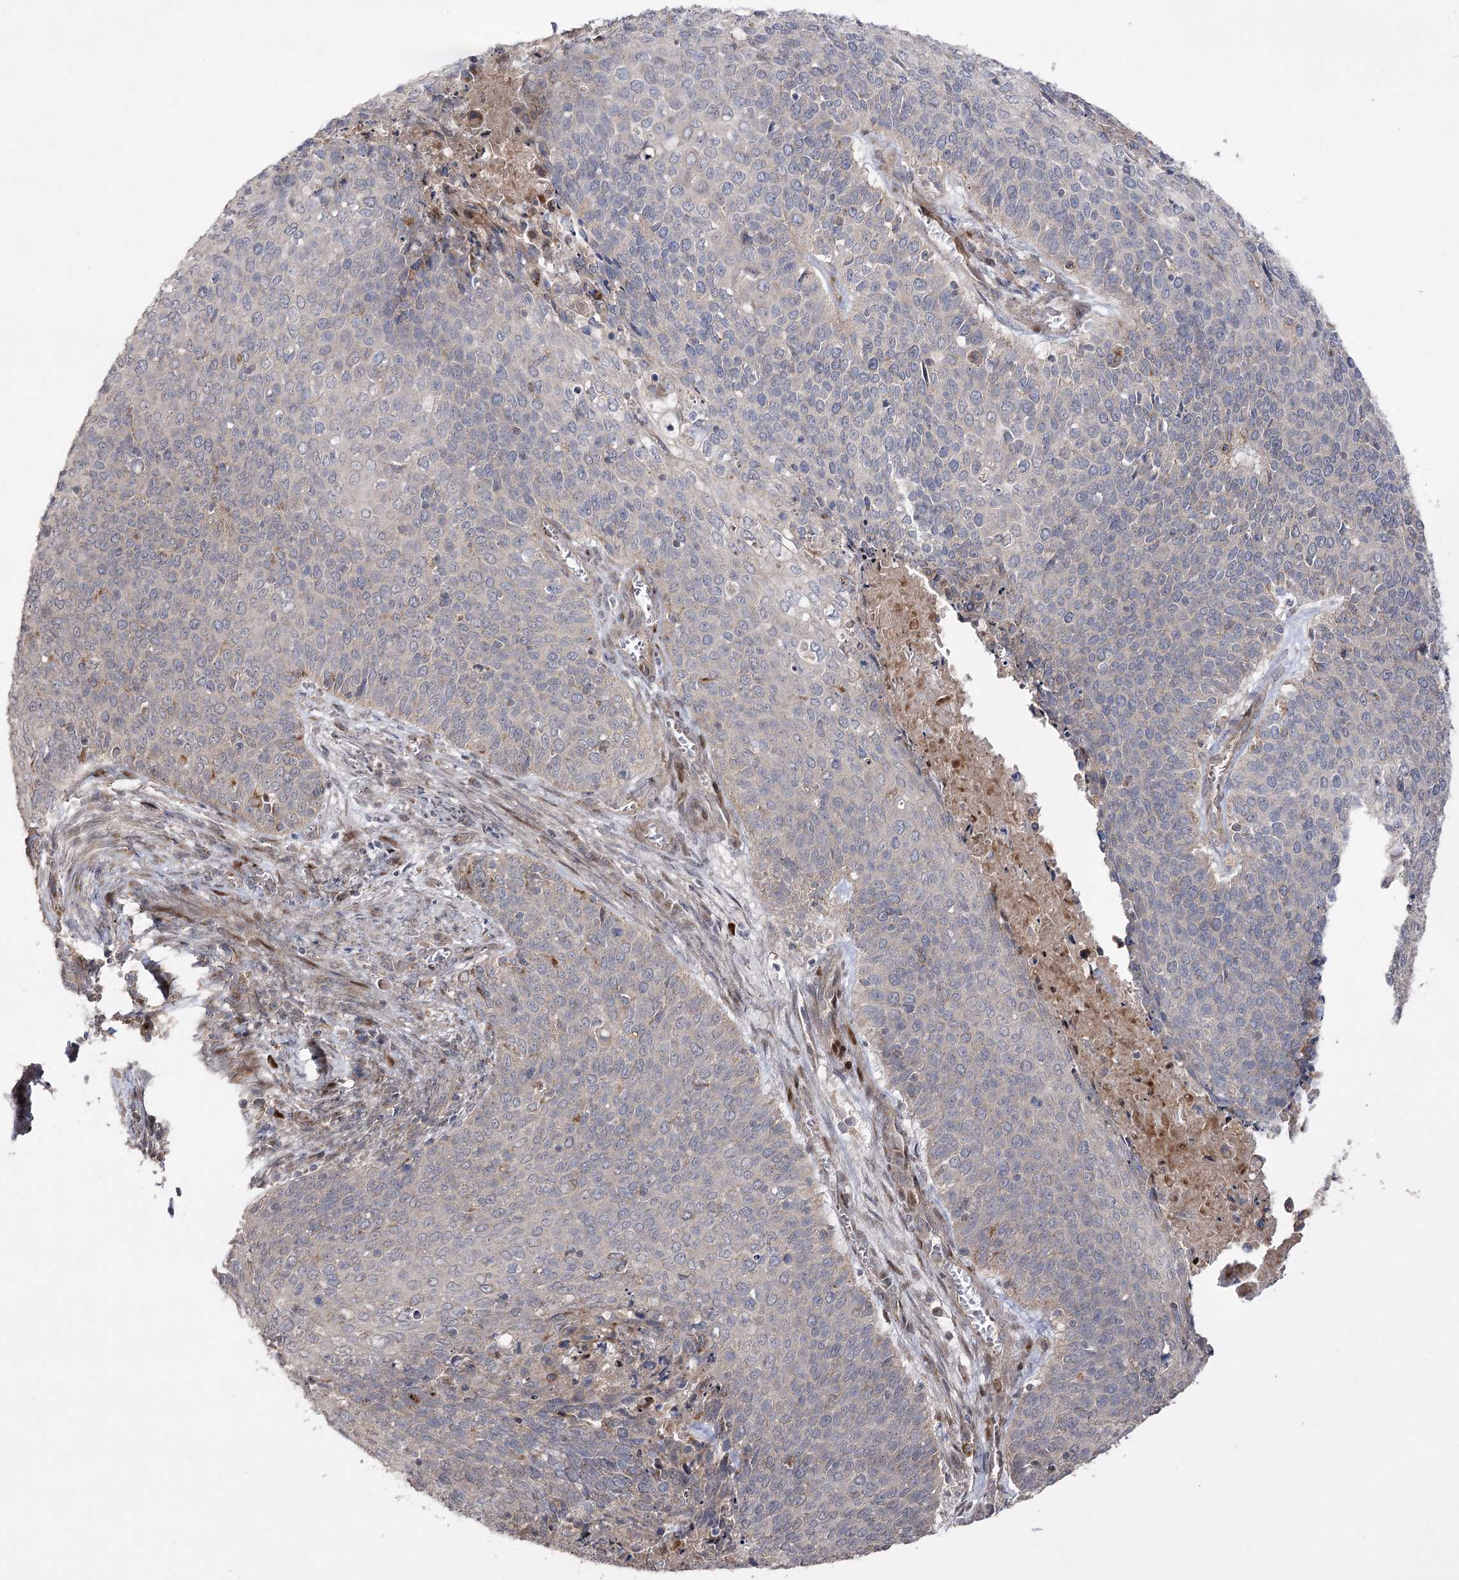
{"staining": {"intensity": "negative", "quantity": "none", "location": "none"}, "tissue": "cervical cancer", "cell_type": "Tumor cells", "image_type": "cancer", "snomed": [{"axis": "morphology", "description": "Squamous cell carcinoma, NOS"}, {"axis": "topography", "description": "Cervix"}], "caption": "Micrograph shows no protein positivity in tumor cells of cervical cancer tissue. Brightfield microscopy of IHC stained with DAB (brown) and hematoxylin (blue), captured at high magnification.", "gene": "OBSL1", "patient": {"sex": "female", "age": 39}}